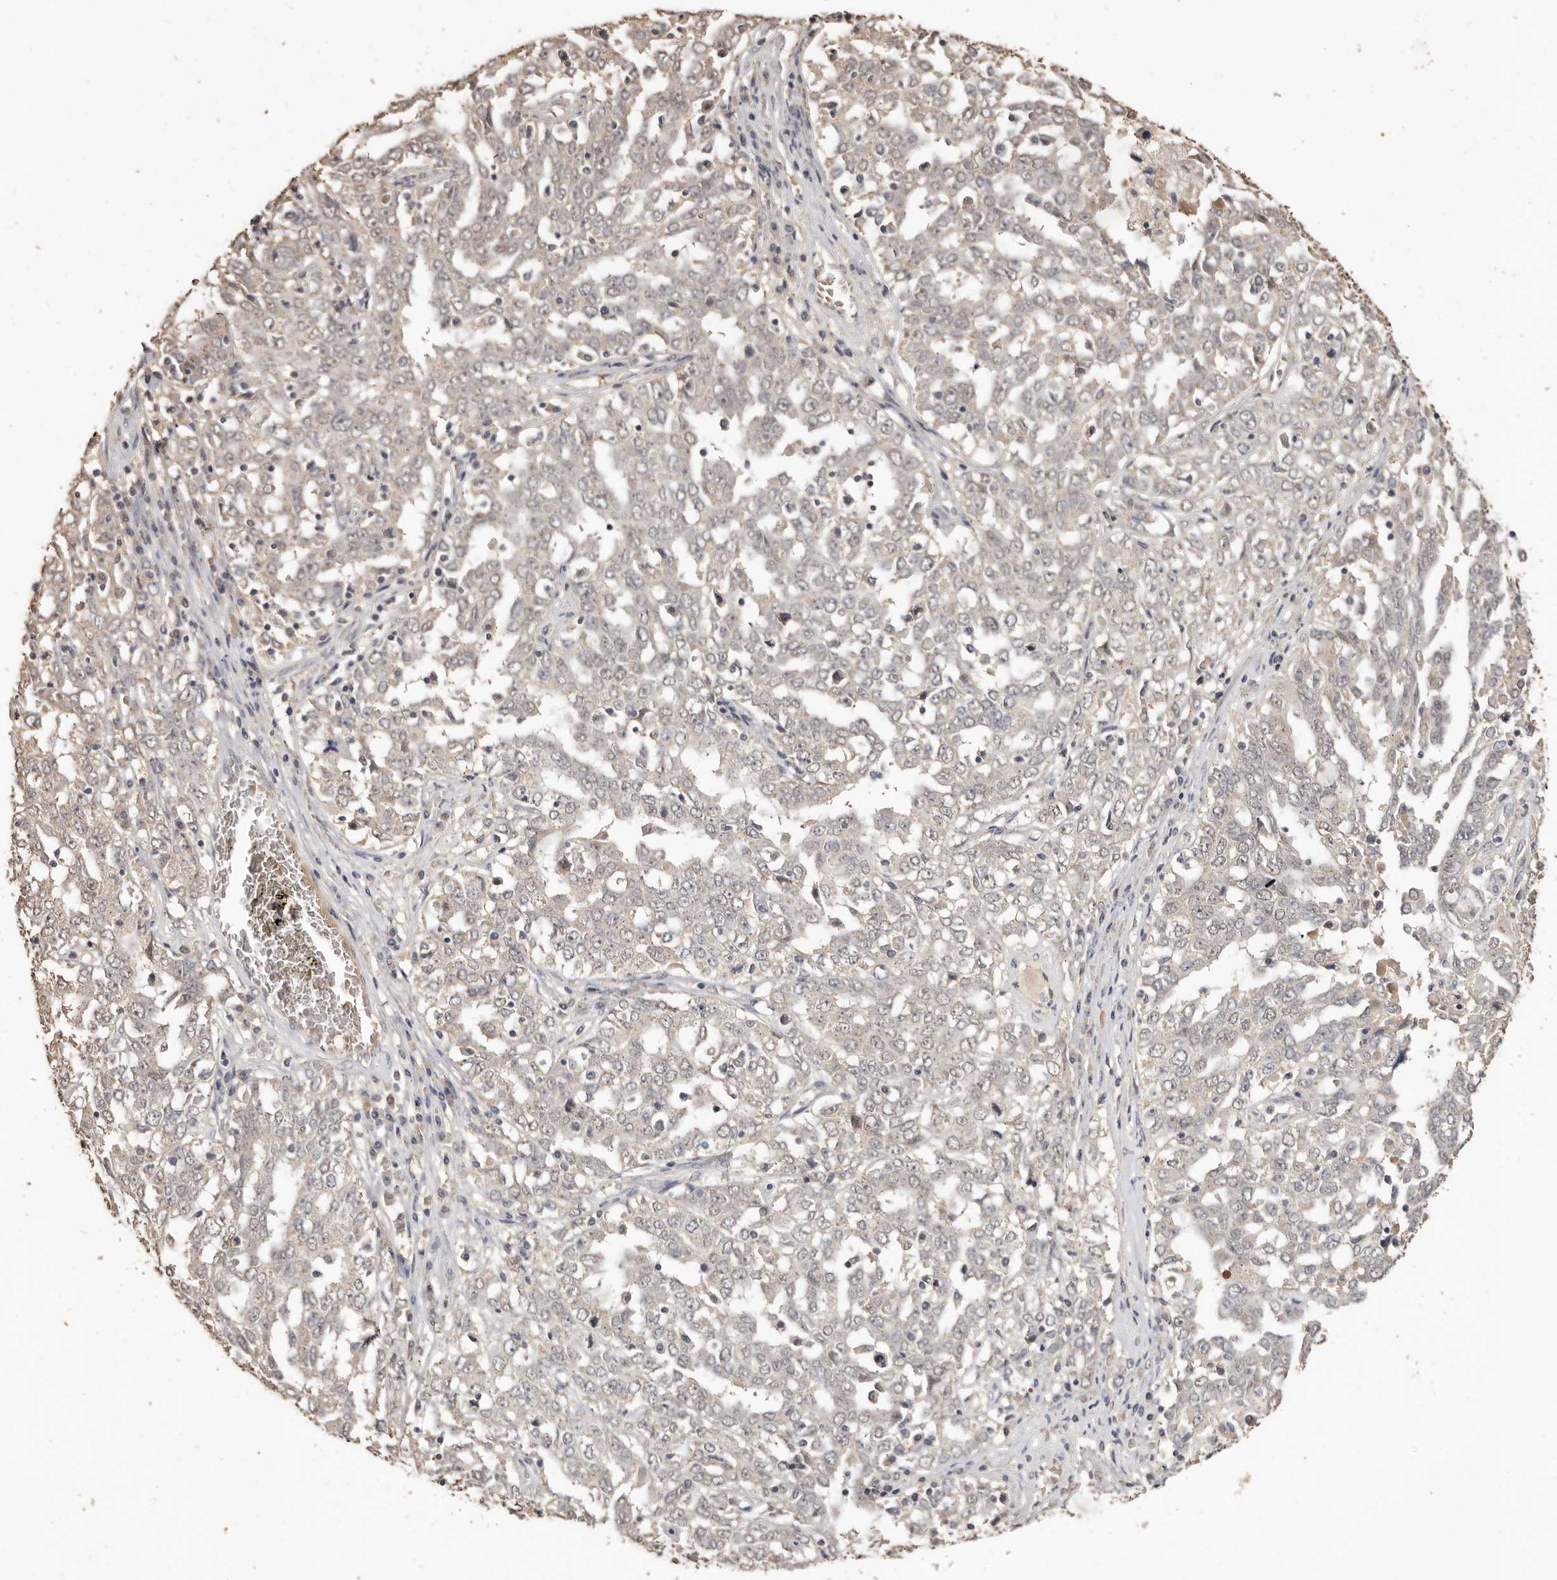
{"staining": {"intensity": "negative", "quantity": "none", "location": "none"}, "tissue": "ovarian cancer", "cell_type": "Tumor cells", "image_type": "cancer", "snomed": [{"axis": "morphology", "description": "Carcinoma, endometroid"}, {"axis": "topography", "description": "Ovary"}], "caption": "This is a micrograph of IHC staining of ovarian cancer (endometroid carcinoma), which shows no staining in tumor cells.", "gene": "INAVA", "patient": {"sex": "female", "age": 62}}